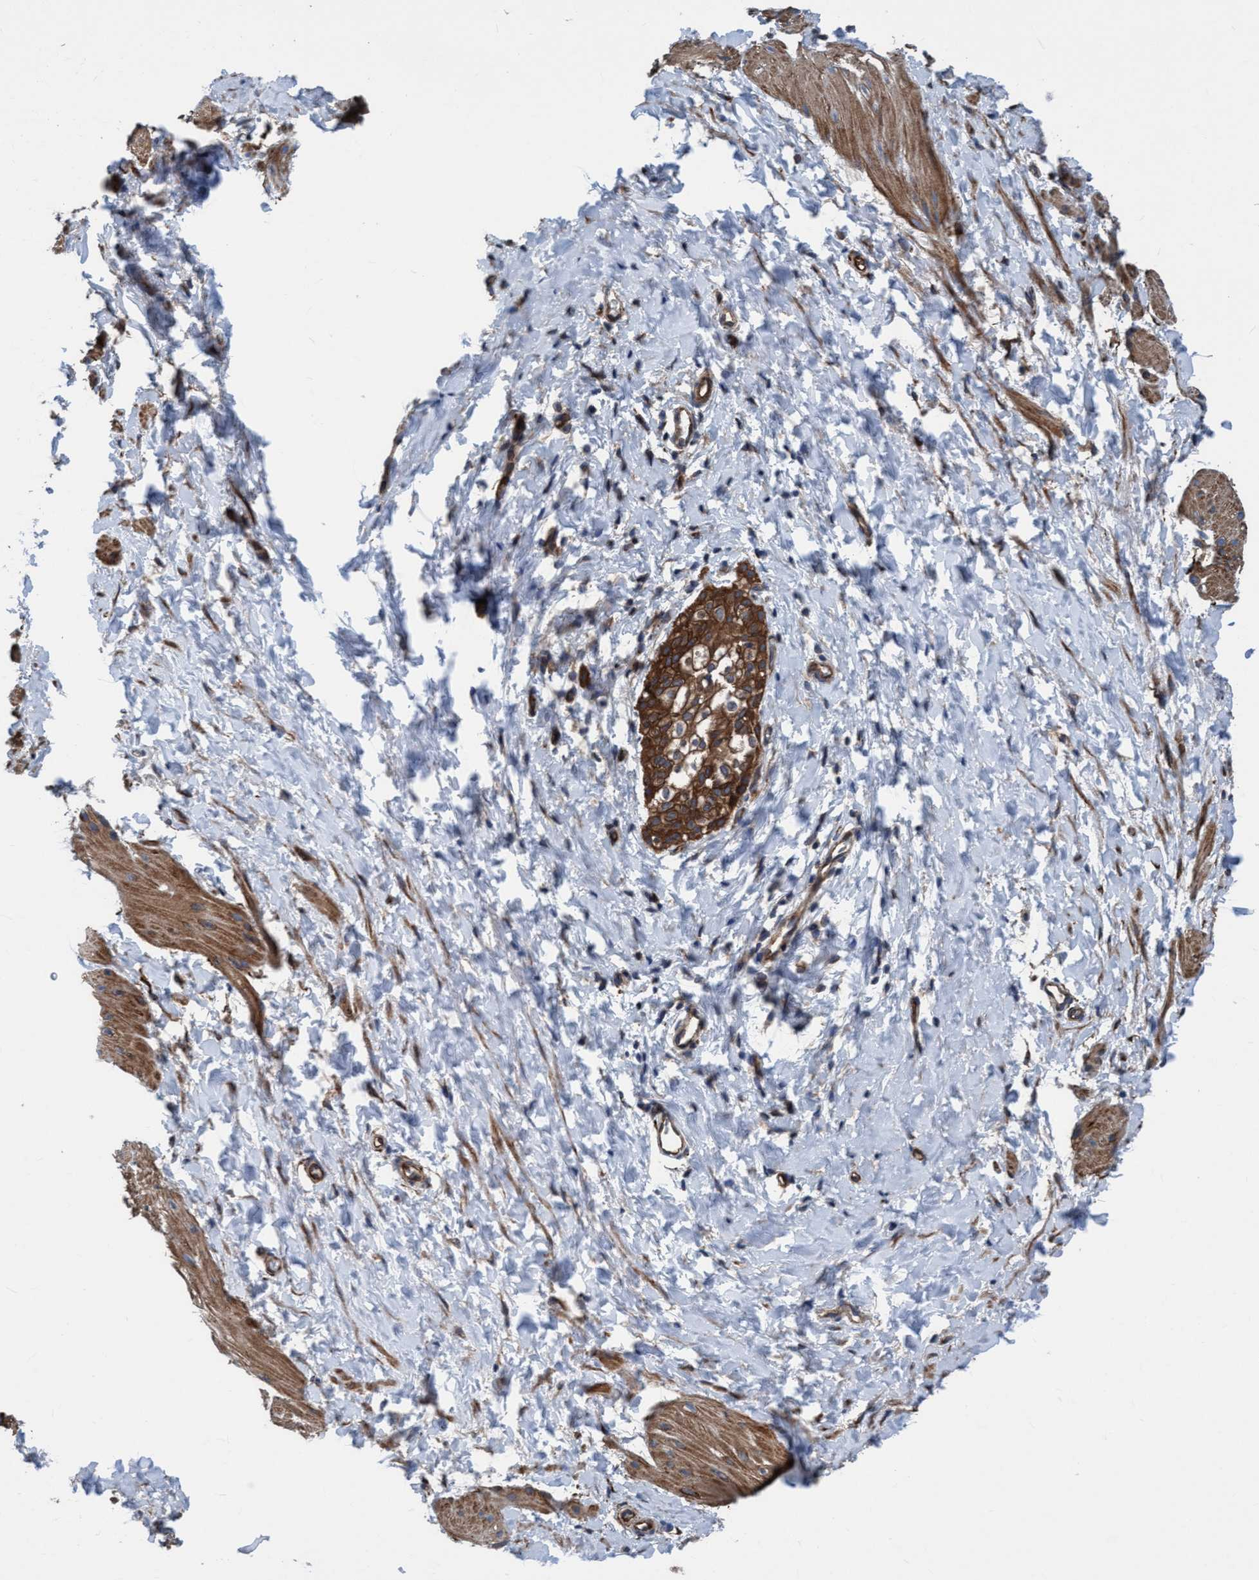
{"staining": {"intensity": "moderate", "quantity": ">75%", "location": "cytoplasmic/membranous"}, "tissue": "smooth muscle", "cell_type": "Smooth muscle cells", "image_type": "normal", "snomed": [{"axis": "morphology", "description": "Normal tissue, NOS"}, {"axis": "topography", "description": "Smooth muscle"}], "caption": "Immunohistochemical staining of benign smooth muscle shows moderate cytoplasmic/membranous protein staining in about >75% of smooth muscle cells. Nuclei are stained in blue.", "gene": "NMT1", "patient": {"sex": "male", "age": 16}}